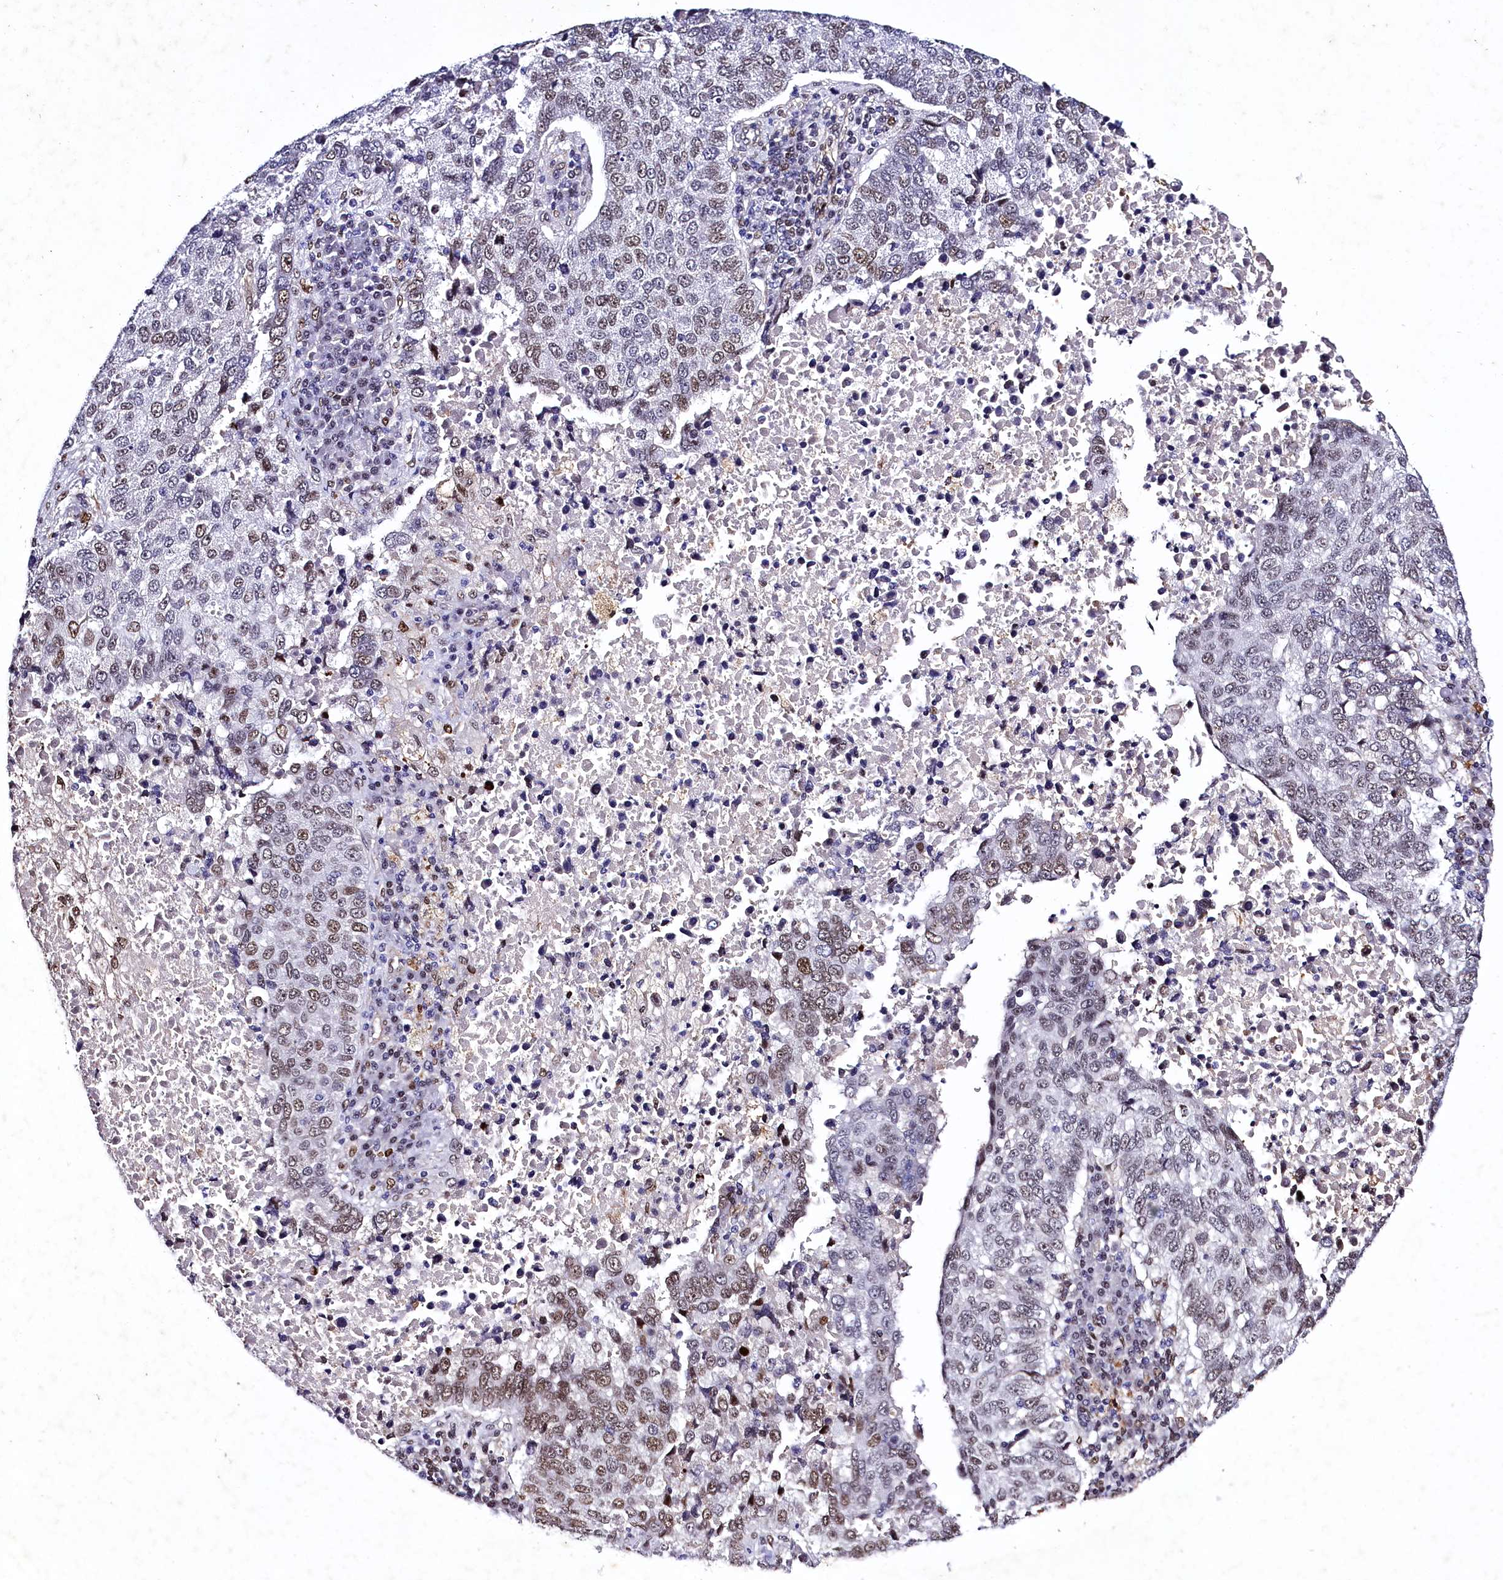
{"staining": {"intensity": "moderate", "quantity": ">75%", "location": "nuclear"}, "tissue": "lung cancer", "cell_type": "Tumor cells", "image_type": "cancer", "snomed": [{"axis": "morphology", "description": "Squamous cell carcinoma, NOS"}, {"axis": "topography", "description": "Lung"}], "caption": "Squamous cell carcinoma (lung) stained for a protein (brown) shows moderate nuclear positive staining in approximately >75% of tumor cells.", "gene": "SAMD10", "patient": {"sex": "male", "age": 73}}